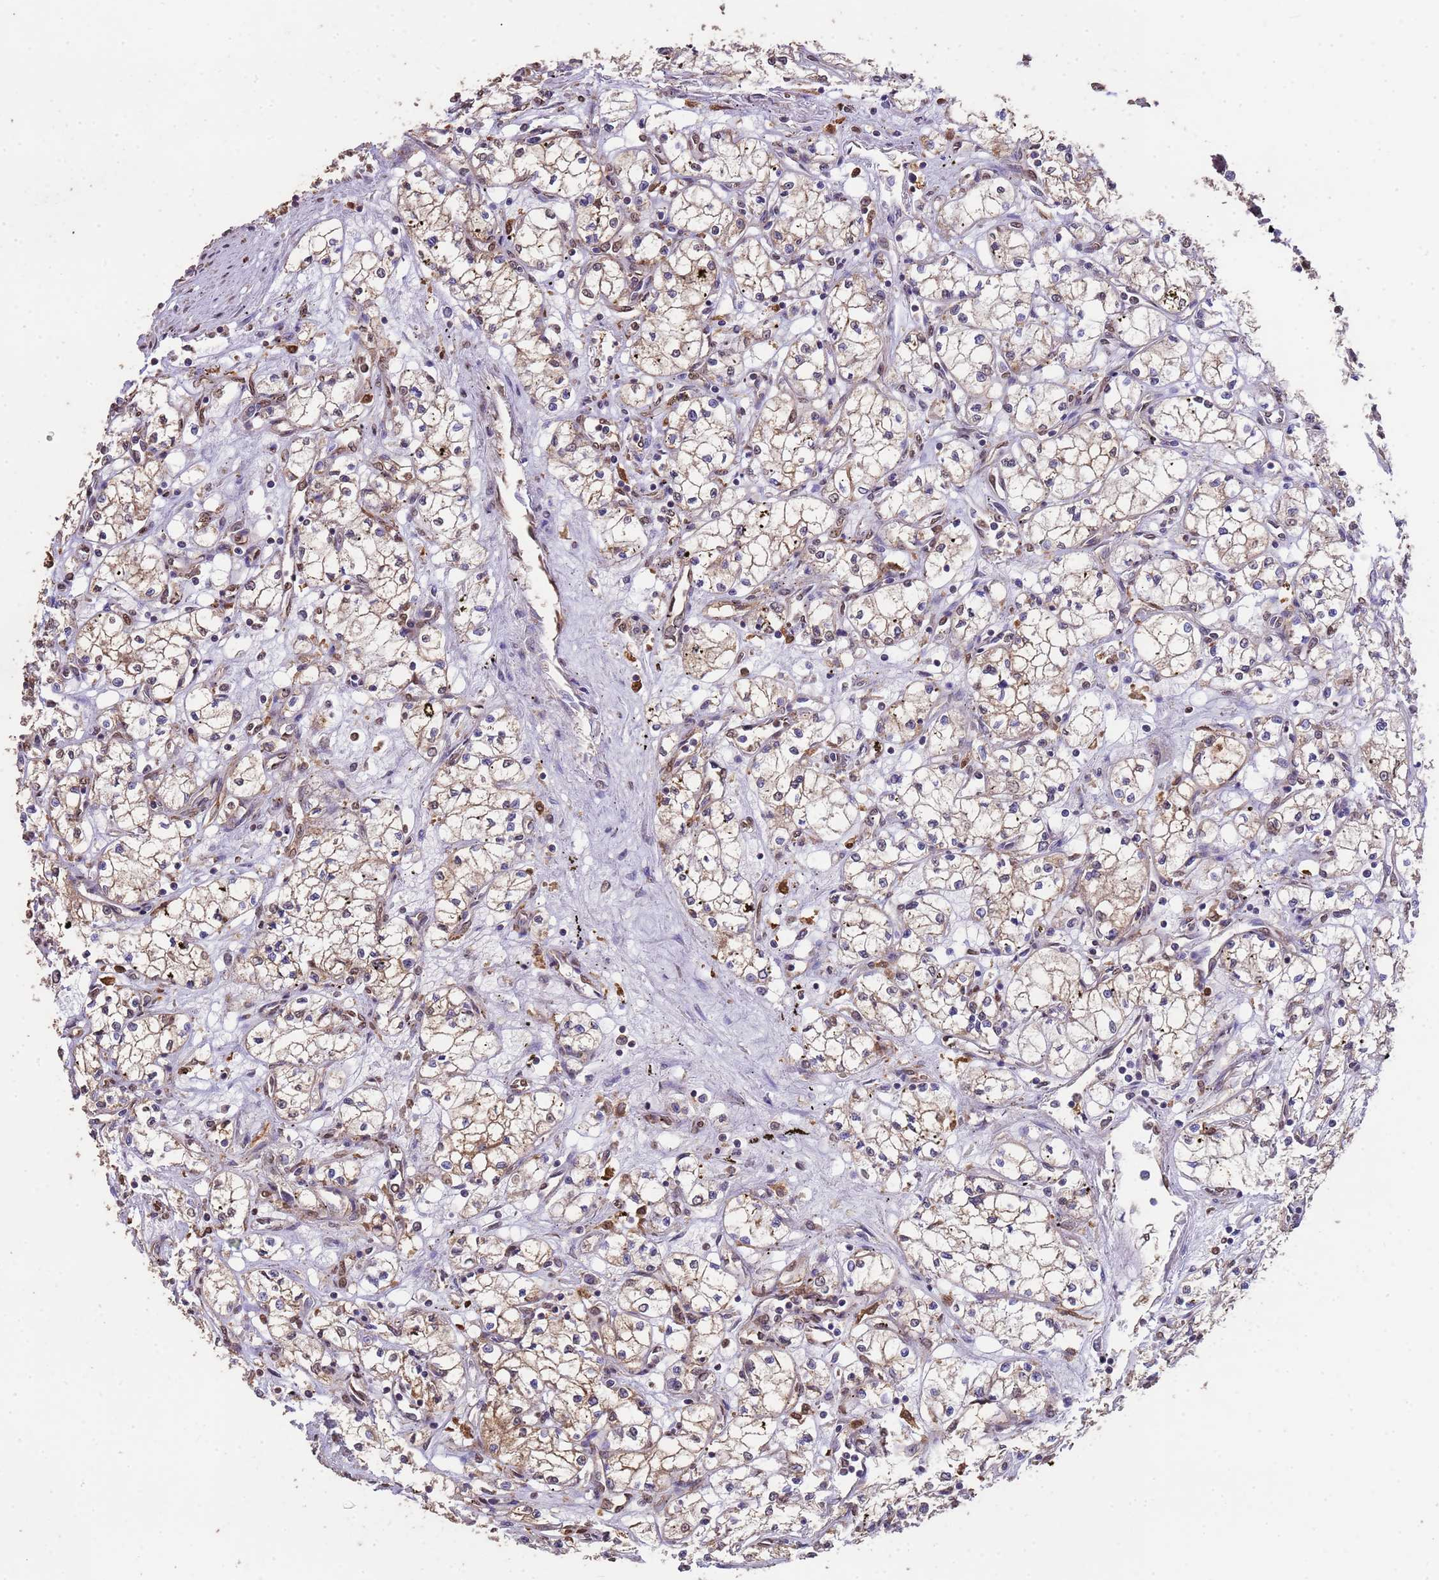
{"staining": {"intensity": "weak", "quantity": "25%-75%", "location": "cytoplasmic/membranous"}, "tissue": "renal cancer", "cell_type": "Tumor cells", "image_type": "cancer", "snomed": [{"axis": "morphology", "description": "Adenocarcinoma, NOS"}, {"axis": "topography", "description": "Kidney"}], "caption": "There is low levels of weak cytoplasmic/membranous staining in tumor cells of adenocarcinoma (renal), as demonstrated by immunohistochemical staining (brown color).", "gene": "NPHP1", "patient": {"sex": "male", "age": 59}}